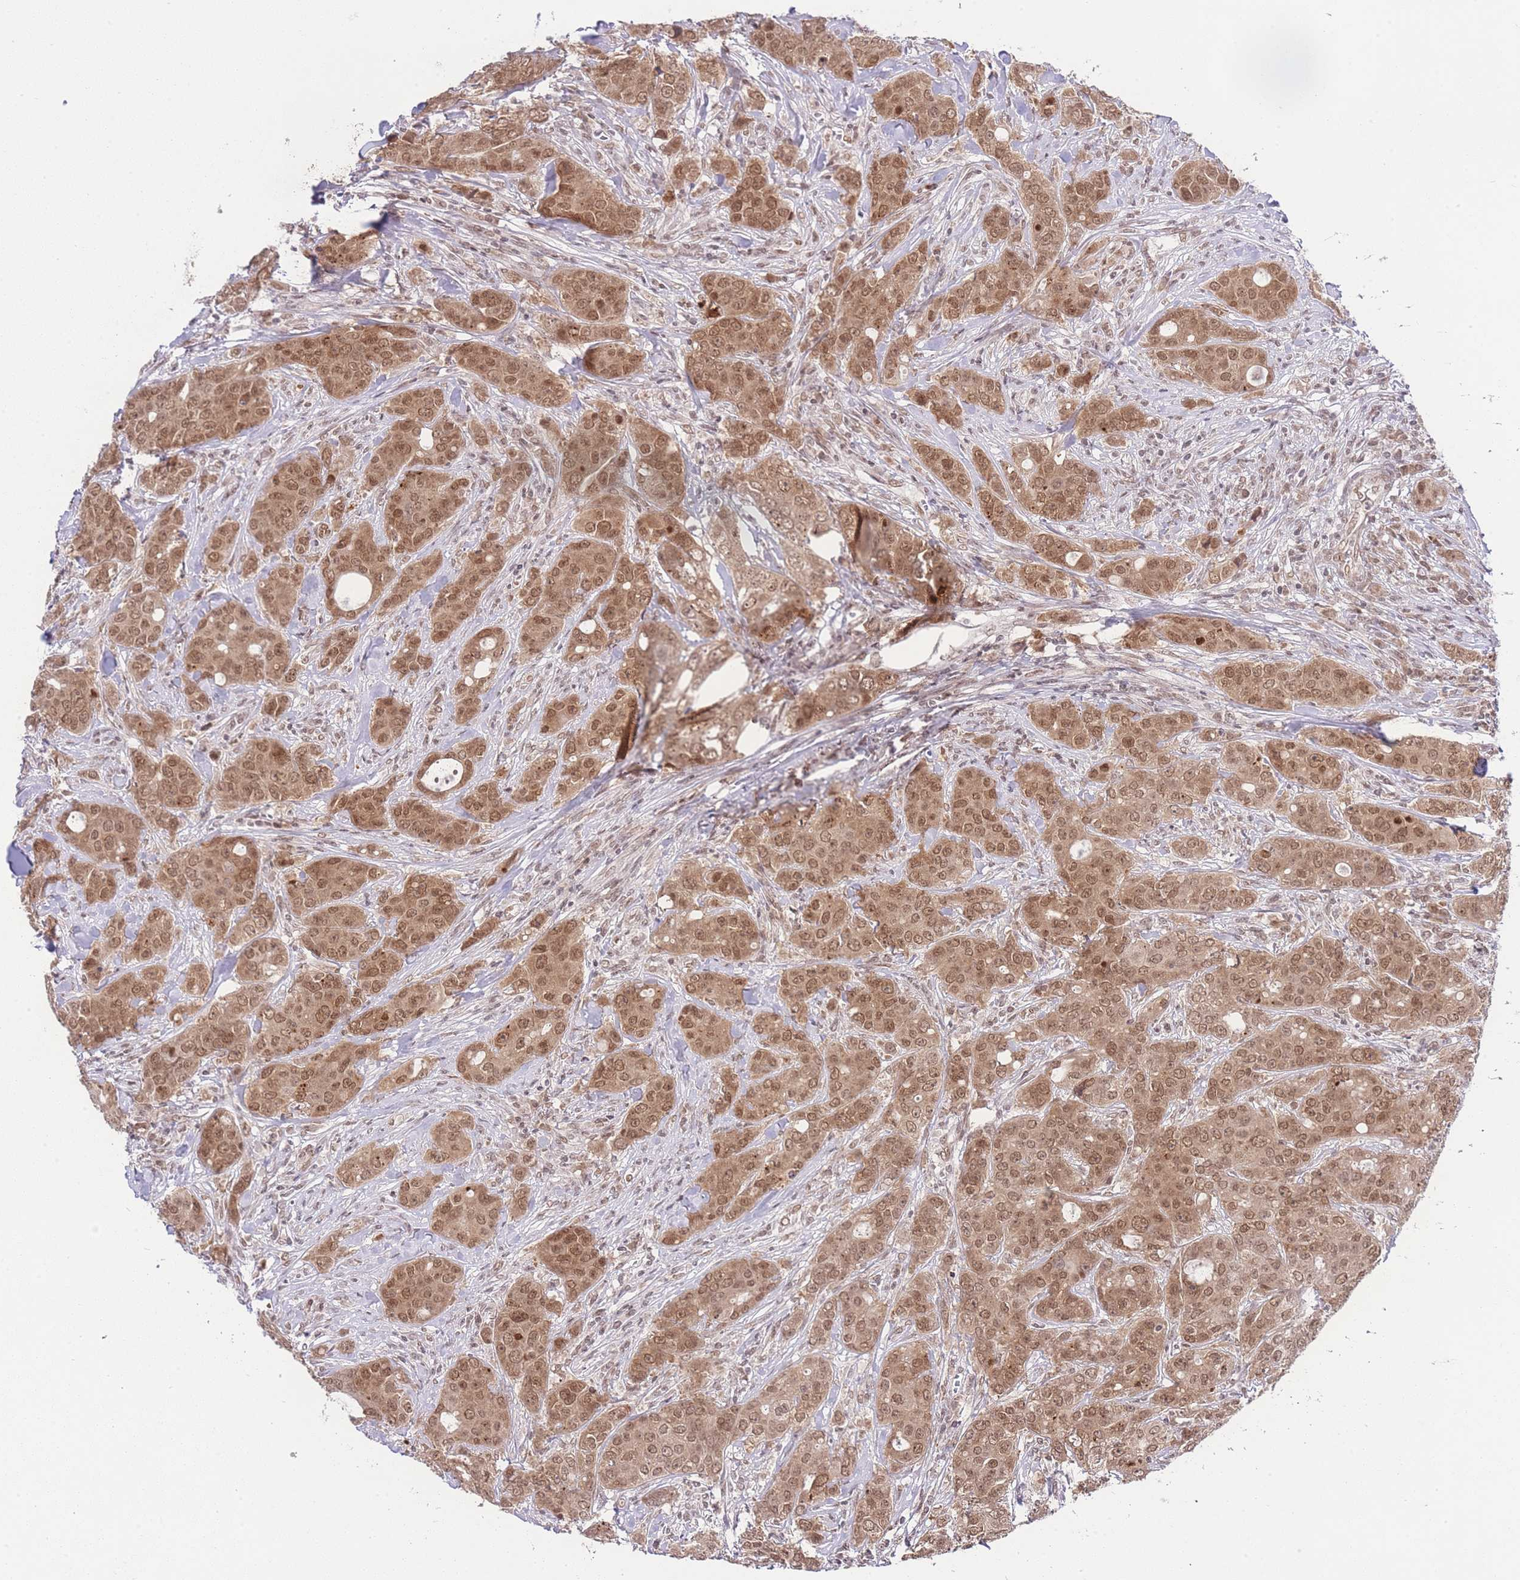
{"staining": {"intensity": "moderate", "quantity": ">75%", "location": "nuclear"}, "tissue": "breast cancer", "cell_type": "Tumor cells", "image_type": "cancer", "snomed": [{"axis": "morphology", "description": "Duct carcinoma"}, {"axis": "topography", "description": "Breast"}], "caption": "This histopathology image shows immunohistochemistry staining of human breast cancer, with medium moderate nuclear staining in approximately >75% of tumor cells.", "gene": "TMED3", "patient": {"sex": "female", "age": 43}}